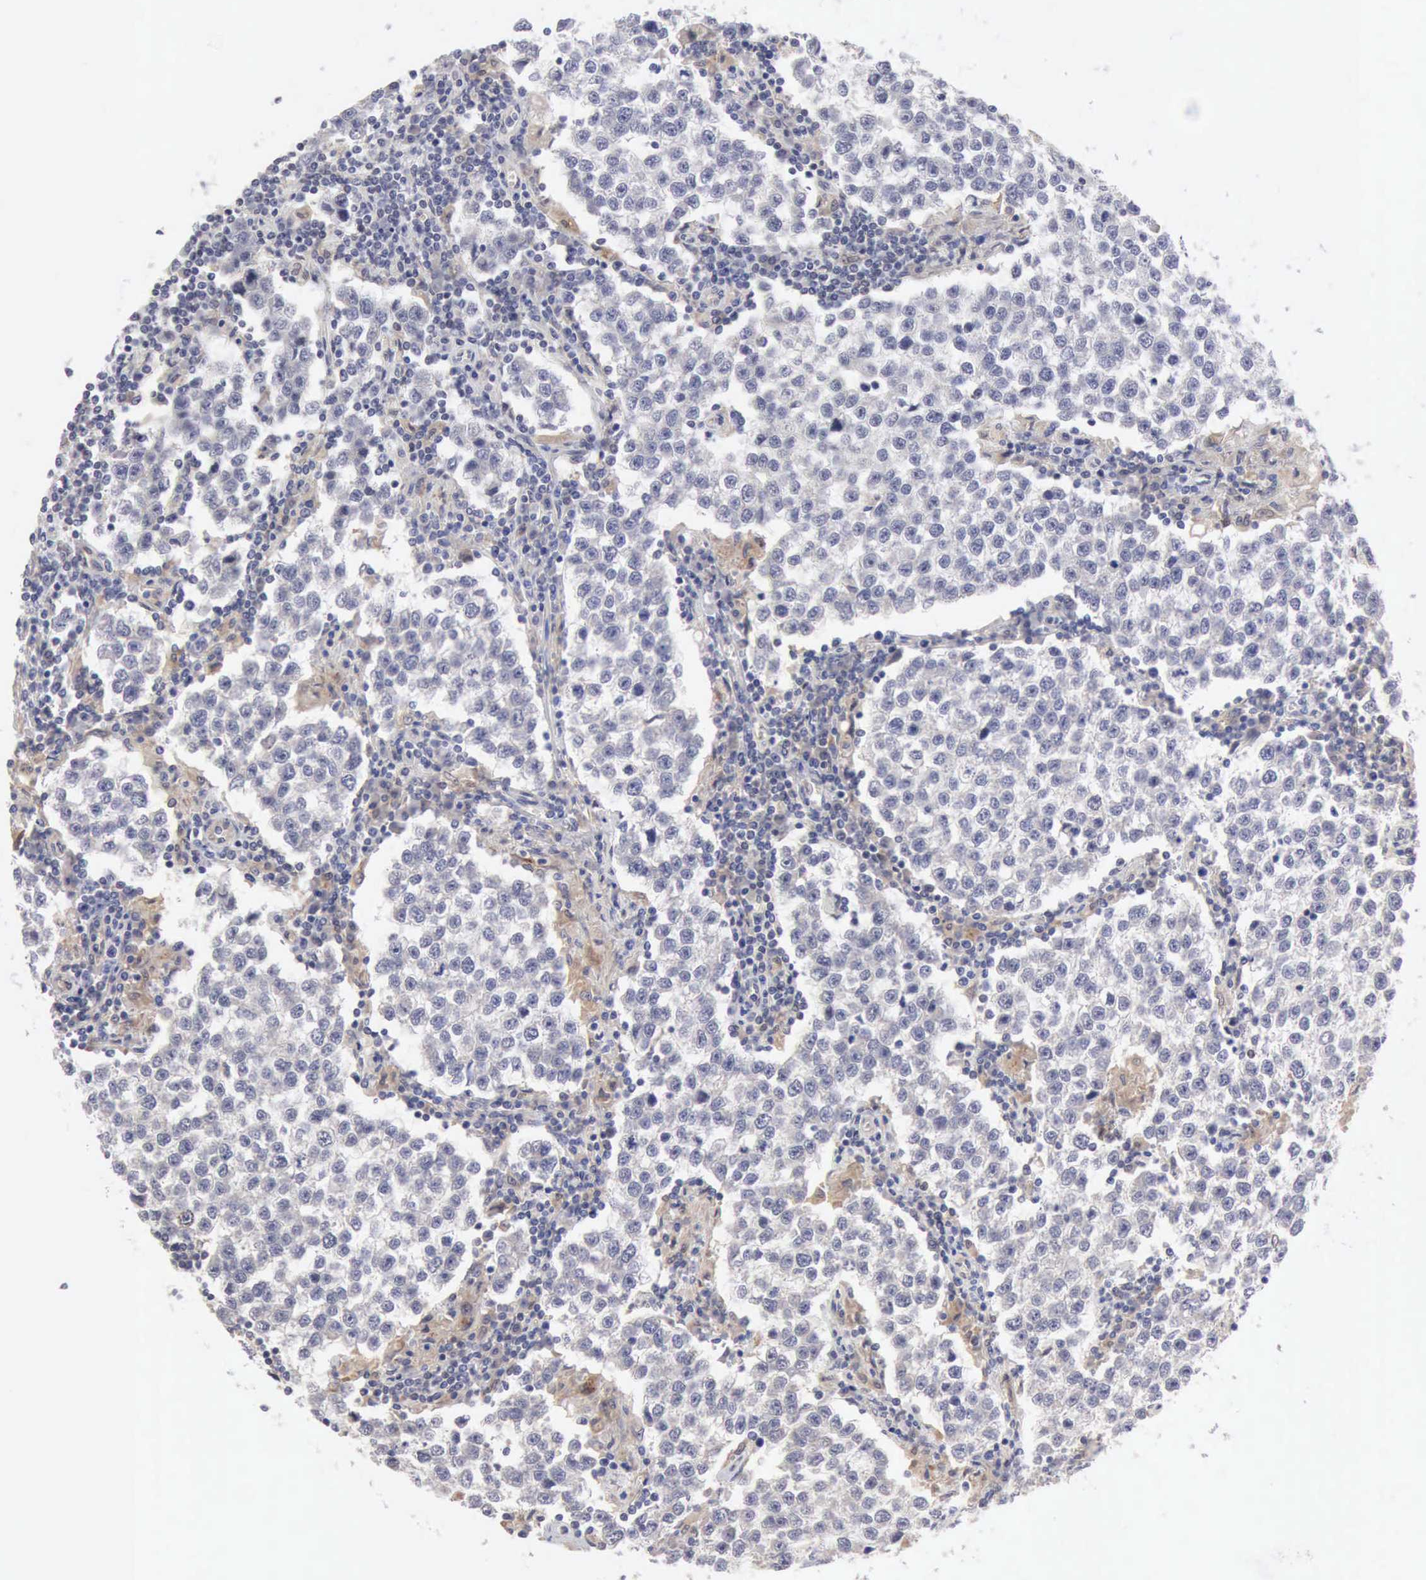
{"staining": {"intensity": "weak", "quantity": "<25%", "location": "cytoplasmic/membranous"}, "tissue": "testis cancer", "cell_type": "Tumor cells", "image_type": "cancer", "snomed": [{"axis": "morphology", "description": "Seminoma, NOS"}, {"axis": "topography", "description": "Testis"}], "caption": "The image shows no significant staining in tumor cells of seminoma (testis). The staining was performed using DAB to visualize the protein expression in brown, while the nuclei were stained in blue with hematoxylin (Magnification: 20x).", "gene": "PTGR2", "patient": {"sex": "male", "age": 36}}